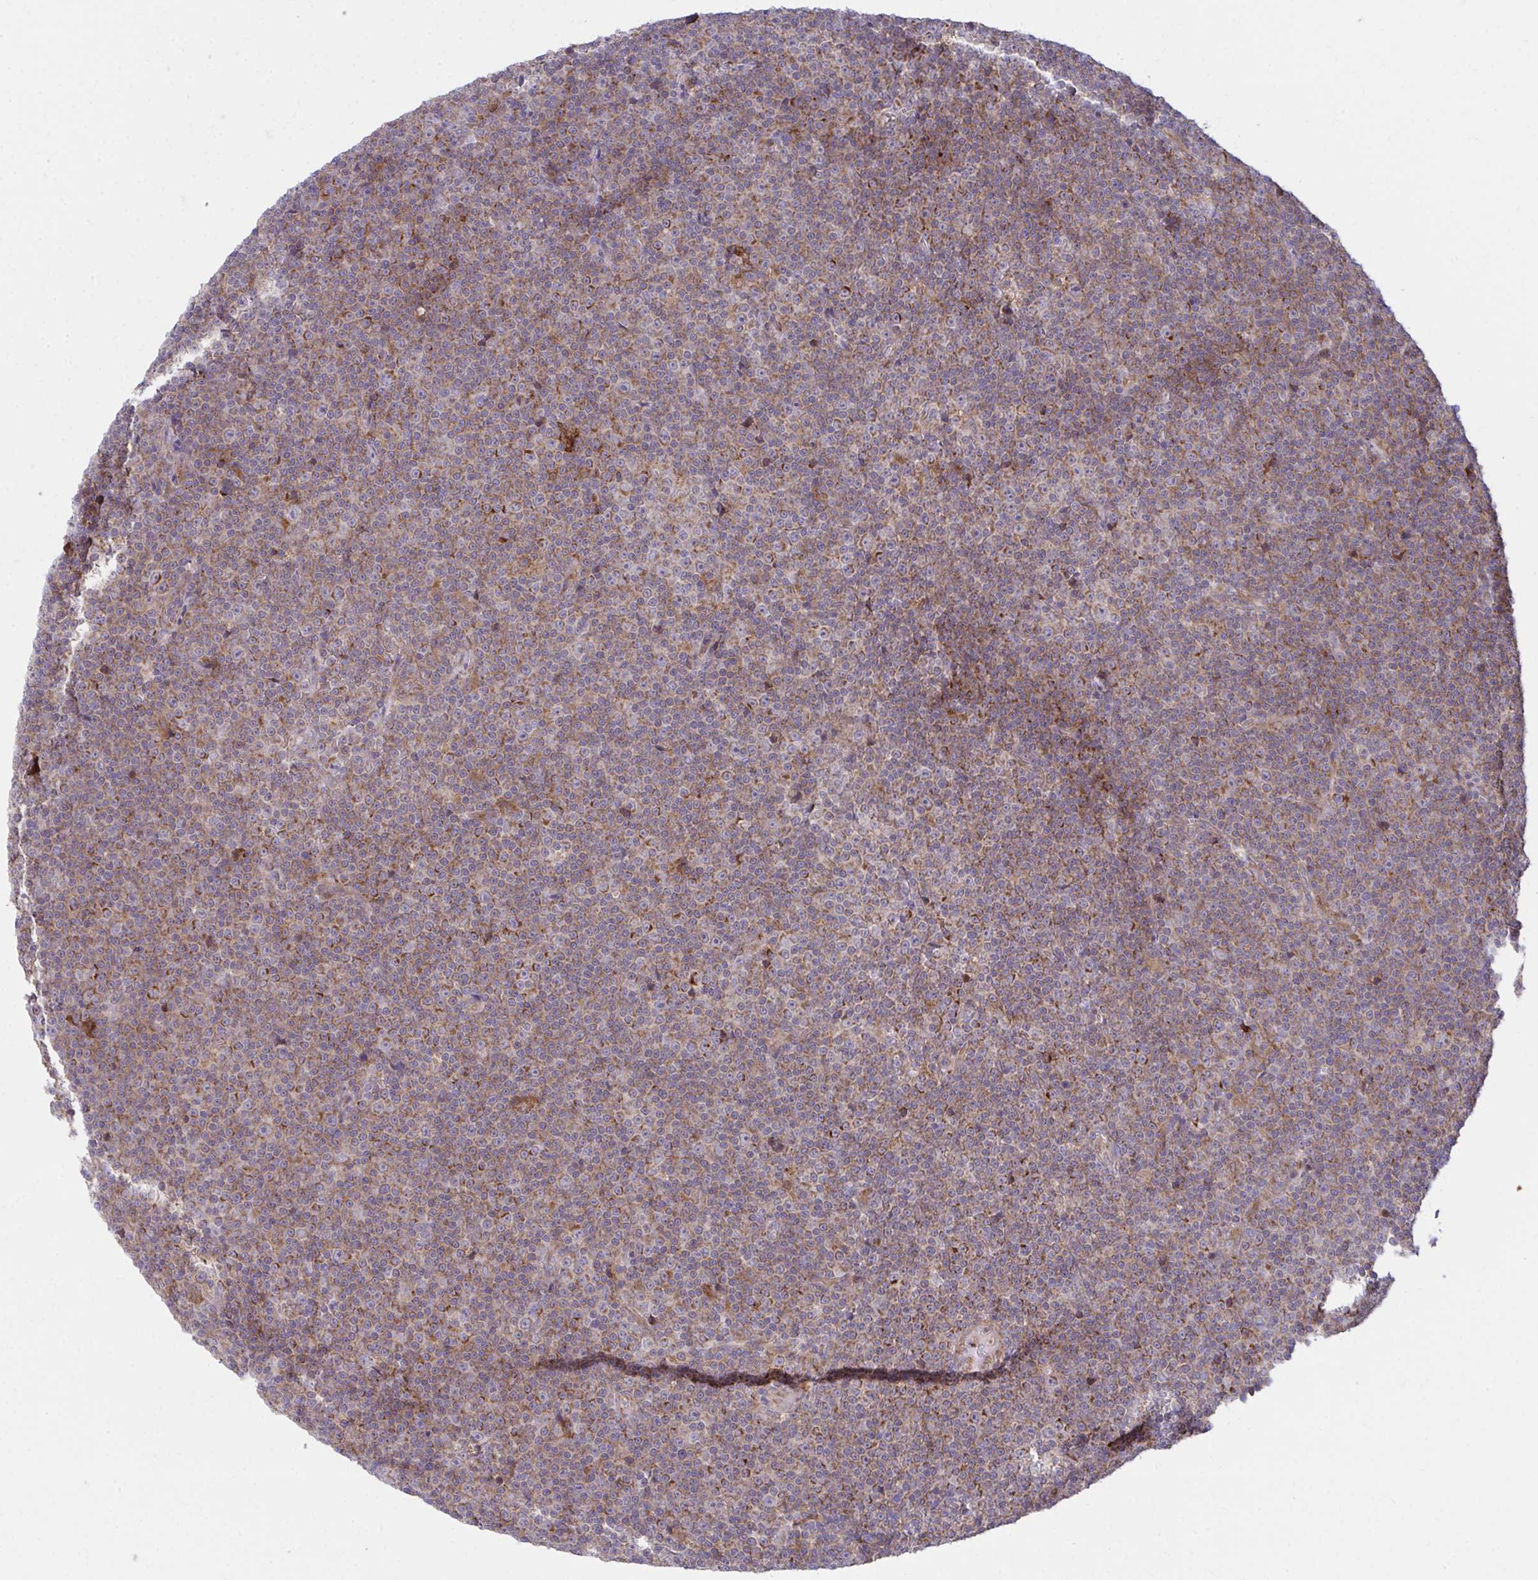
{"staining": {"intensity": "moderate", "quantity": ">75%", "location": "cytoplasmic/membranous"}, "tissue": "lymphoma", "cell_type": "Tumor cells", "image_type": "cancer", "snomed": [{"axis": "morphology", "description": "Malignant lymphoma, non-Hodgkin's type, Low grade"}, {"axis": "topography", "description": "Lymph node"}], "caption": "Moderate cytoplasmic/membranous positivity is seen in about >75% of tumor cells in low-grade malignant lymphoma, non-Hodgkin's type.", "gene": "C16orf54", "patient": {"sex": "female", "age": 67}}